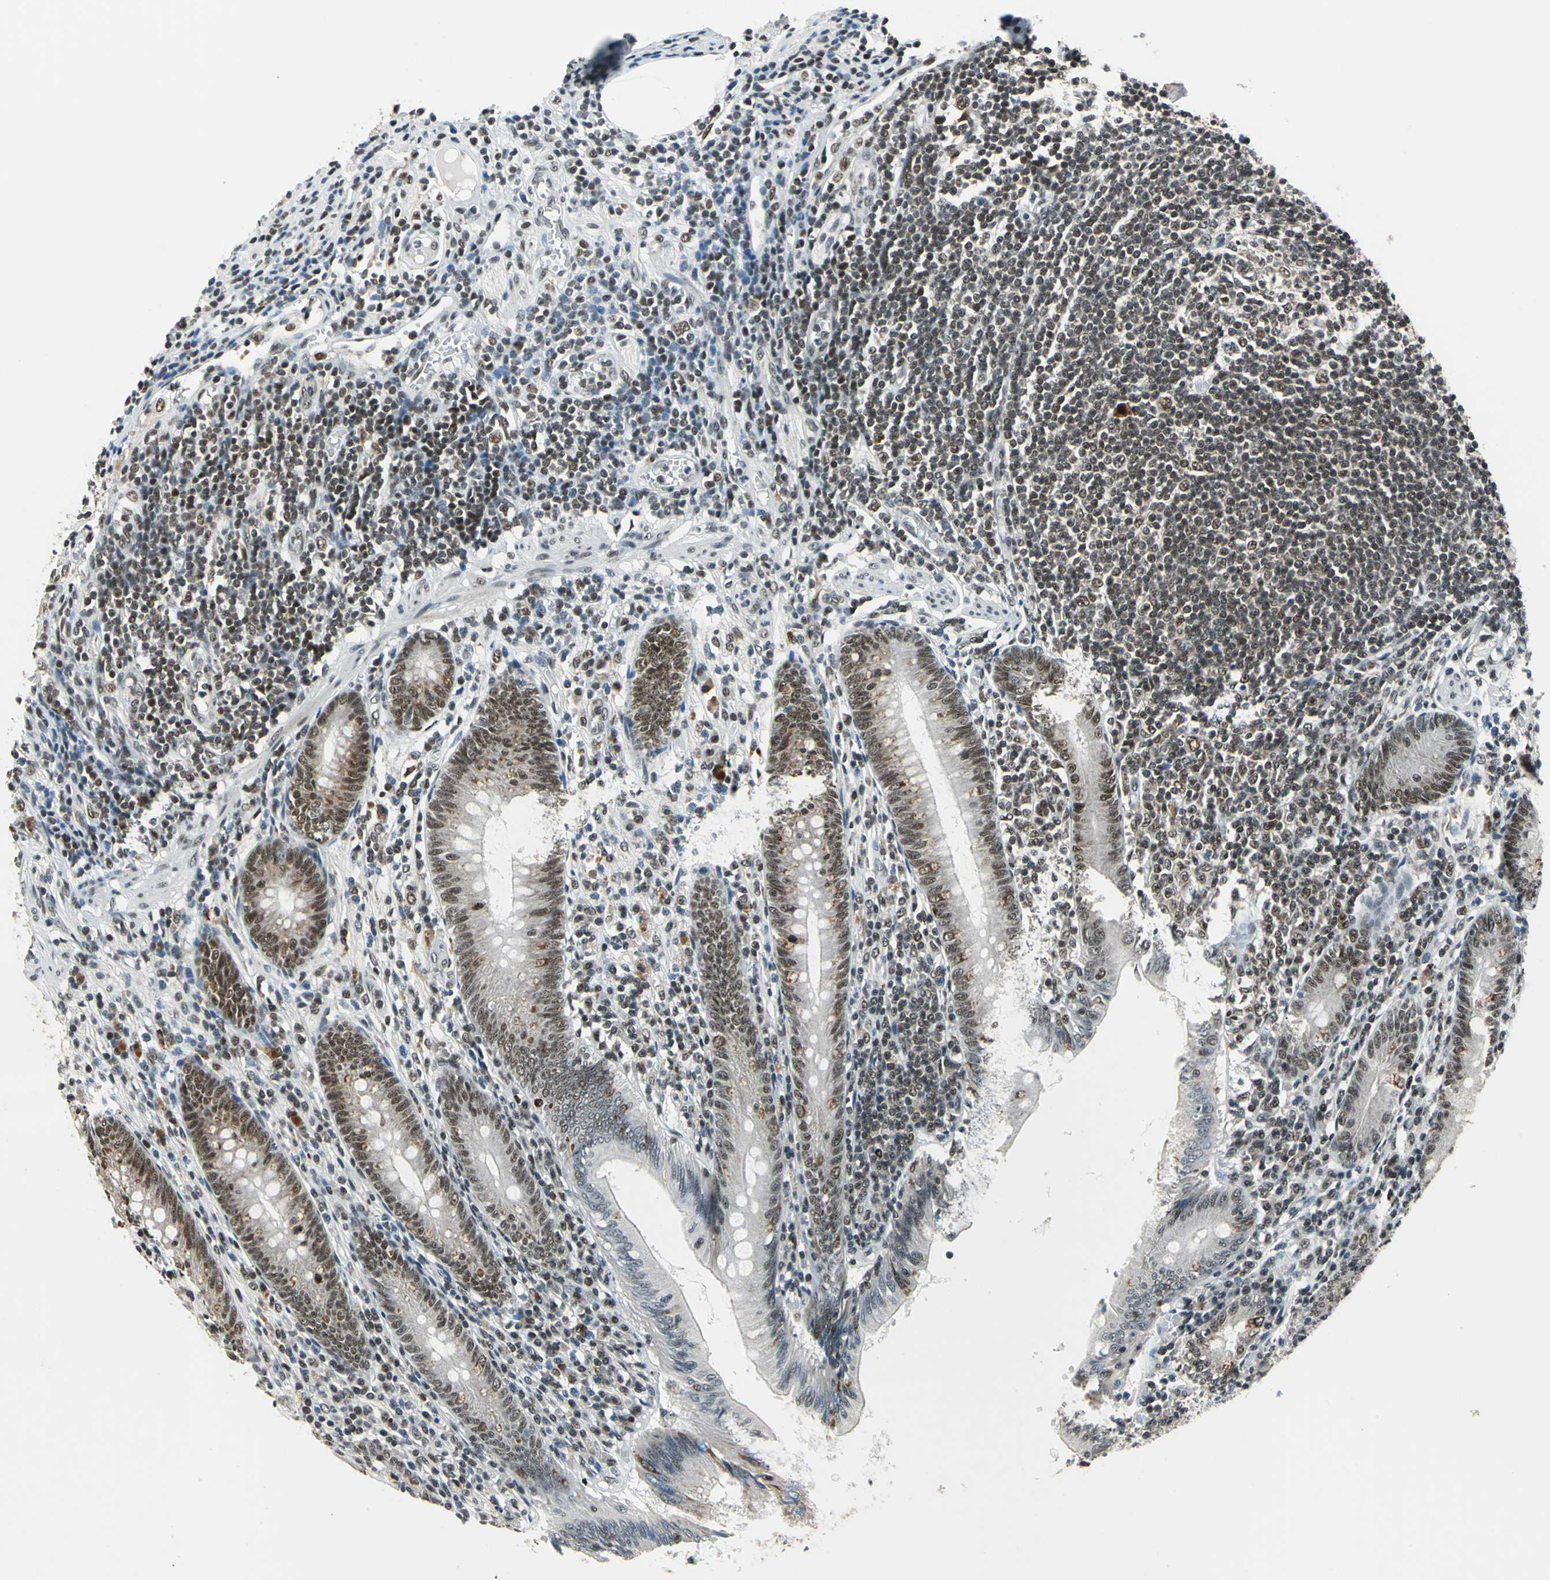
{"staining": {"intensity": "moderate", "quantity": ">75%", "location": "nuclear"}, "tissue": "appendix", "cell_type": "Glandular cells", "image_type": "normal", "snomed": [{"axis": "morphology", "description": "Normal tissue, NOS"}, {"axis": "morphology", "description": "Inflammation, NOS"}, {"axis": "topography", "description": "Appendix"}], "caption": "Immunohistochemistry (IHC) histopathology image of normal human appendix stained for a protein (brown), which shows medium levels of moderate nuclear staining in about >75% of glandular cells.", "gene": "BCLAF1", "patient": {"sex": "male", "age": 46}}